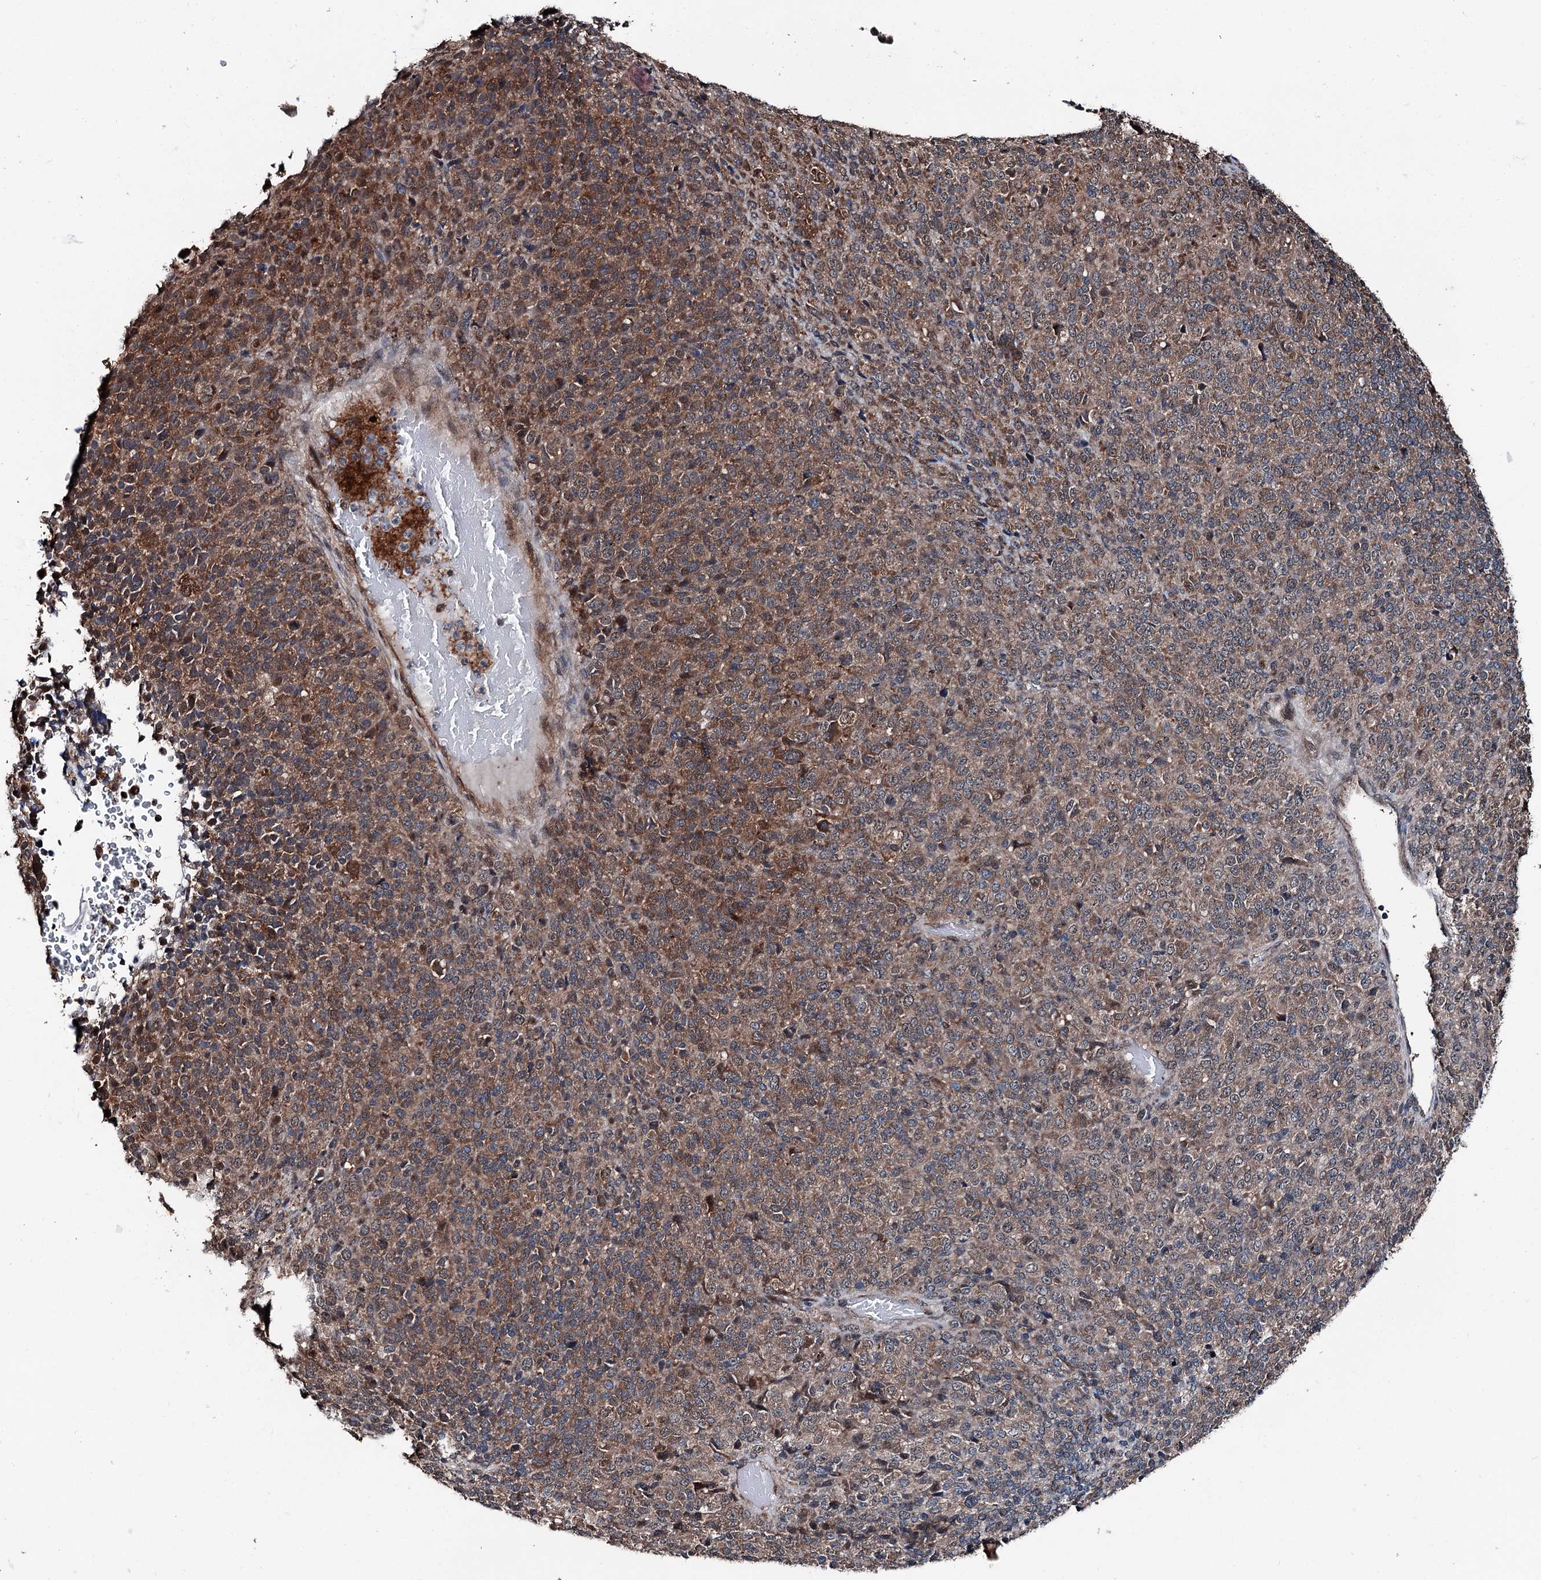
{"staining": {"intensity": "moderate", "quantity": ">75%", "location": "cytoplasmic/membranous"}, "tissue": "melanoma", "cell_type": "Tumor cells", "image_type": "cancer", "snomed": [{"axis": "morphology", "description": "Malignant melanoma, Metastatic site"}, {"axis": "topography", "description": "Brain"}], "caption": "Protein positivity by immunohistochemistry shows moderate cytoplasmic/membranous expression in approximately >75% of tumor cells in melanoma. (IHC, brightfield microscopy, high magnification).", "gene": "PSMD13", "patient": {"sex": "female", "age": 56}}